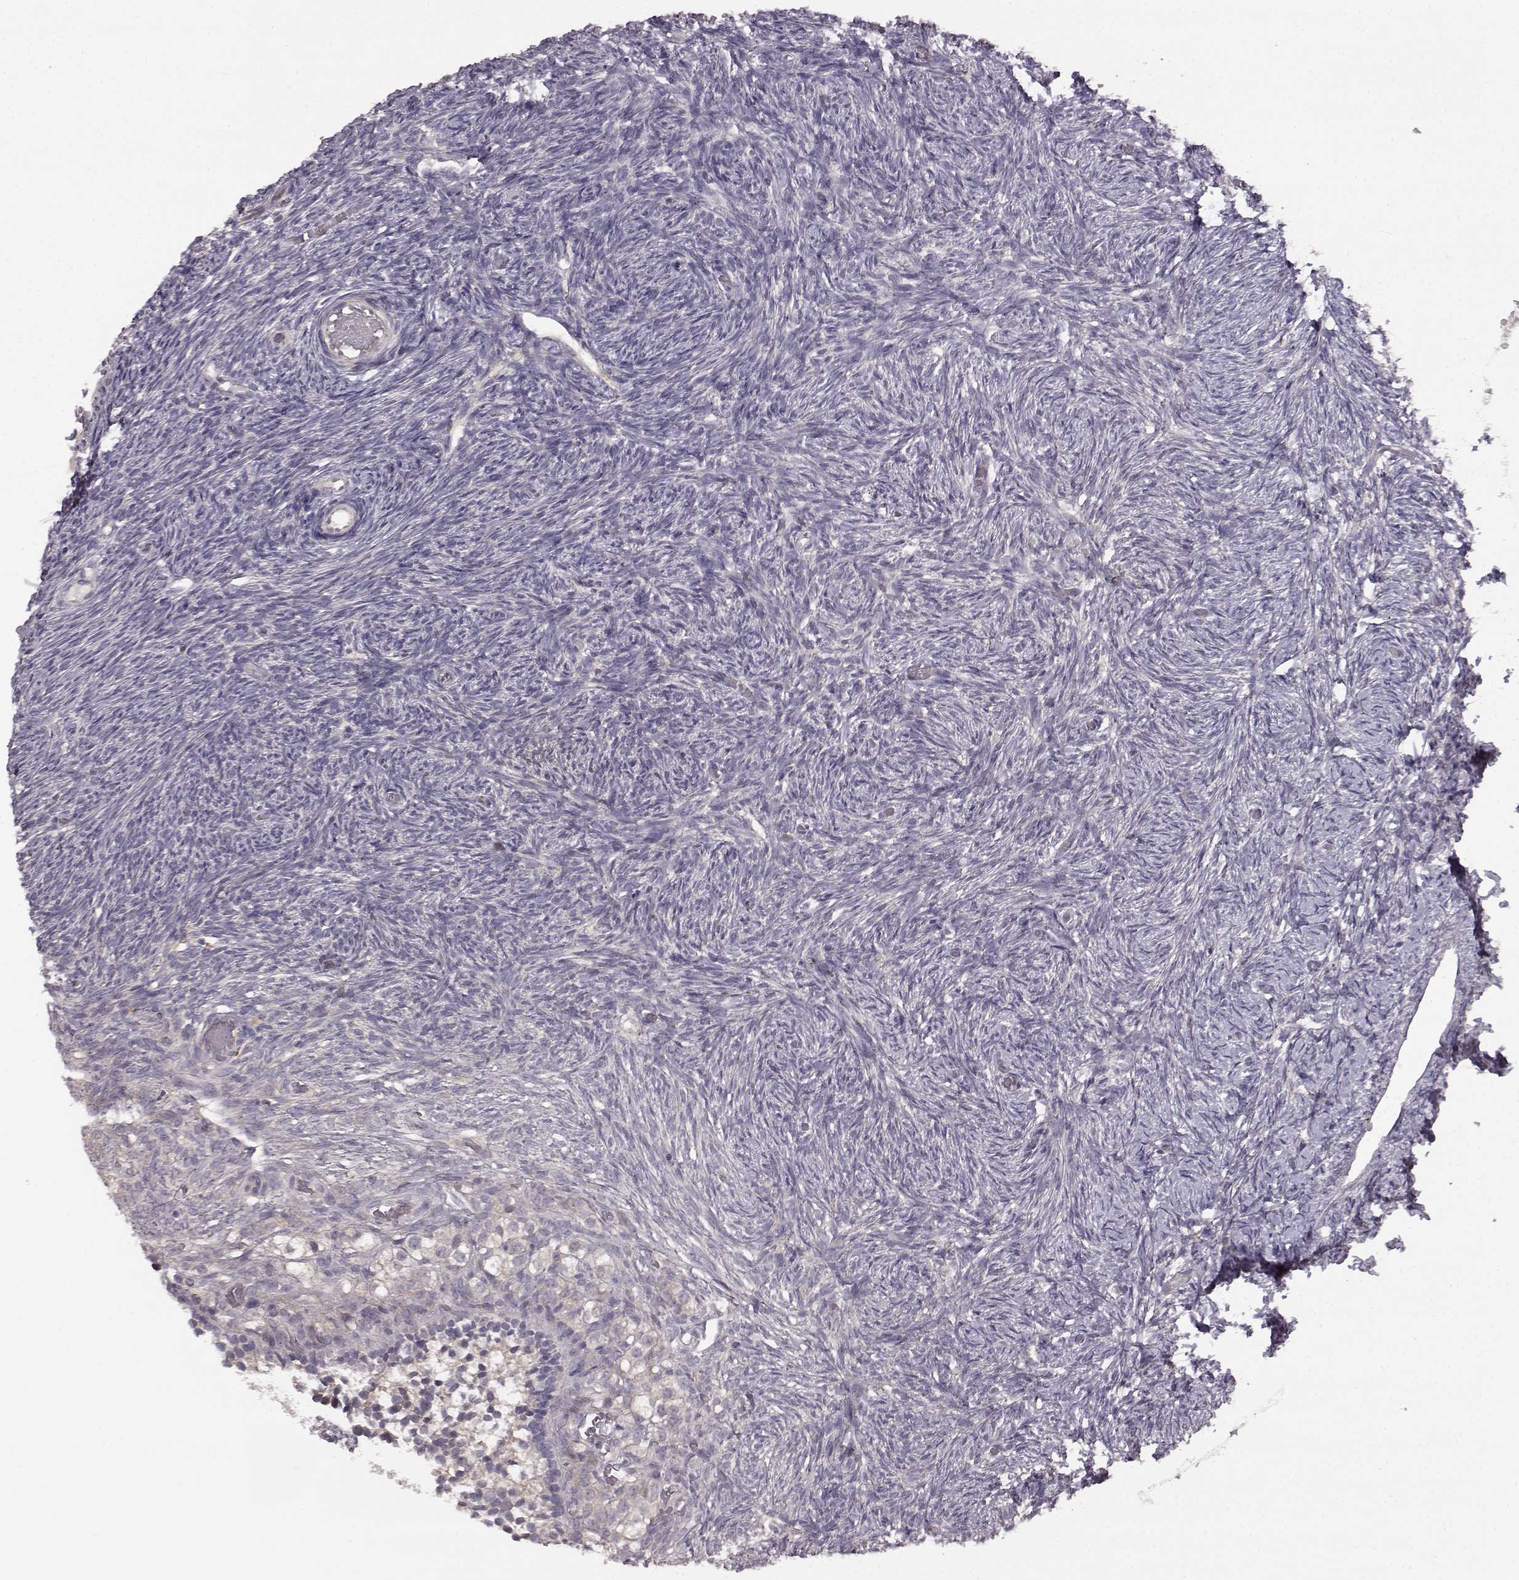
{"staining": {"intensity": "negative", "quantity": "none", "location": "none"}, "tissue": "ovary", "cell_type": "Follicle cells", "image_type": "normal", "snomed": [{"axis": "morphology", "description": "Normal tissue, NOS"}, {"axis": "topography", "description": "Ovary"}], "caption": "IHC of unremarkable ovary demonstrates no positivity in follicle cells. (DAB immunohistochemistry (IHC), high magnification).", "gene": "SPAG17", "patient": {"sex": "female", "age": 39}}